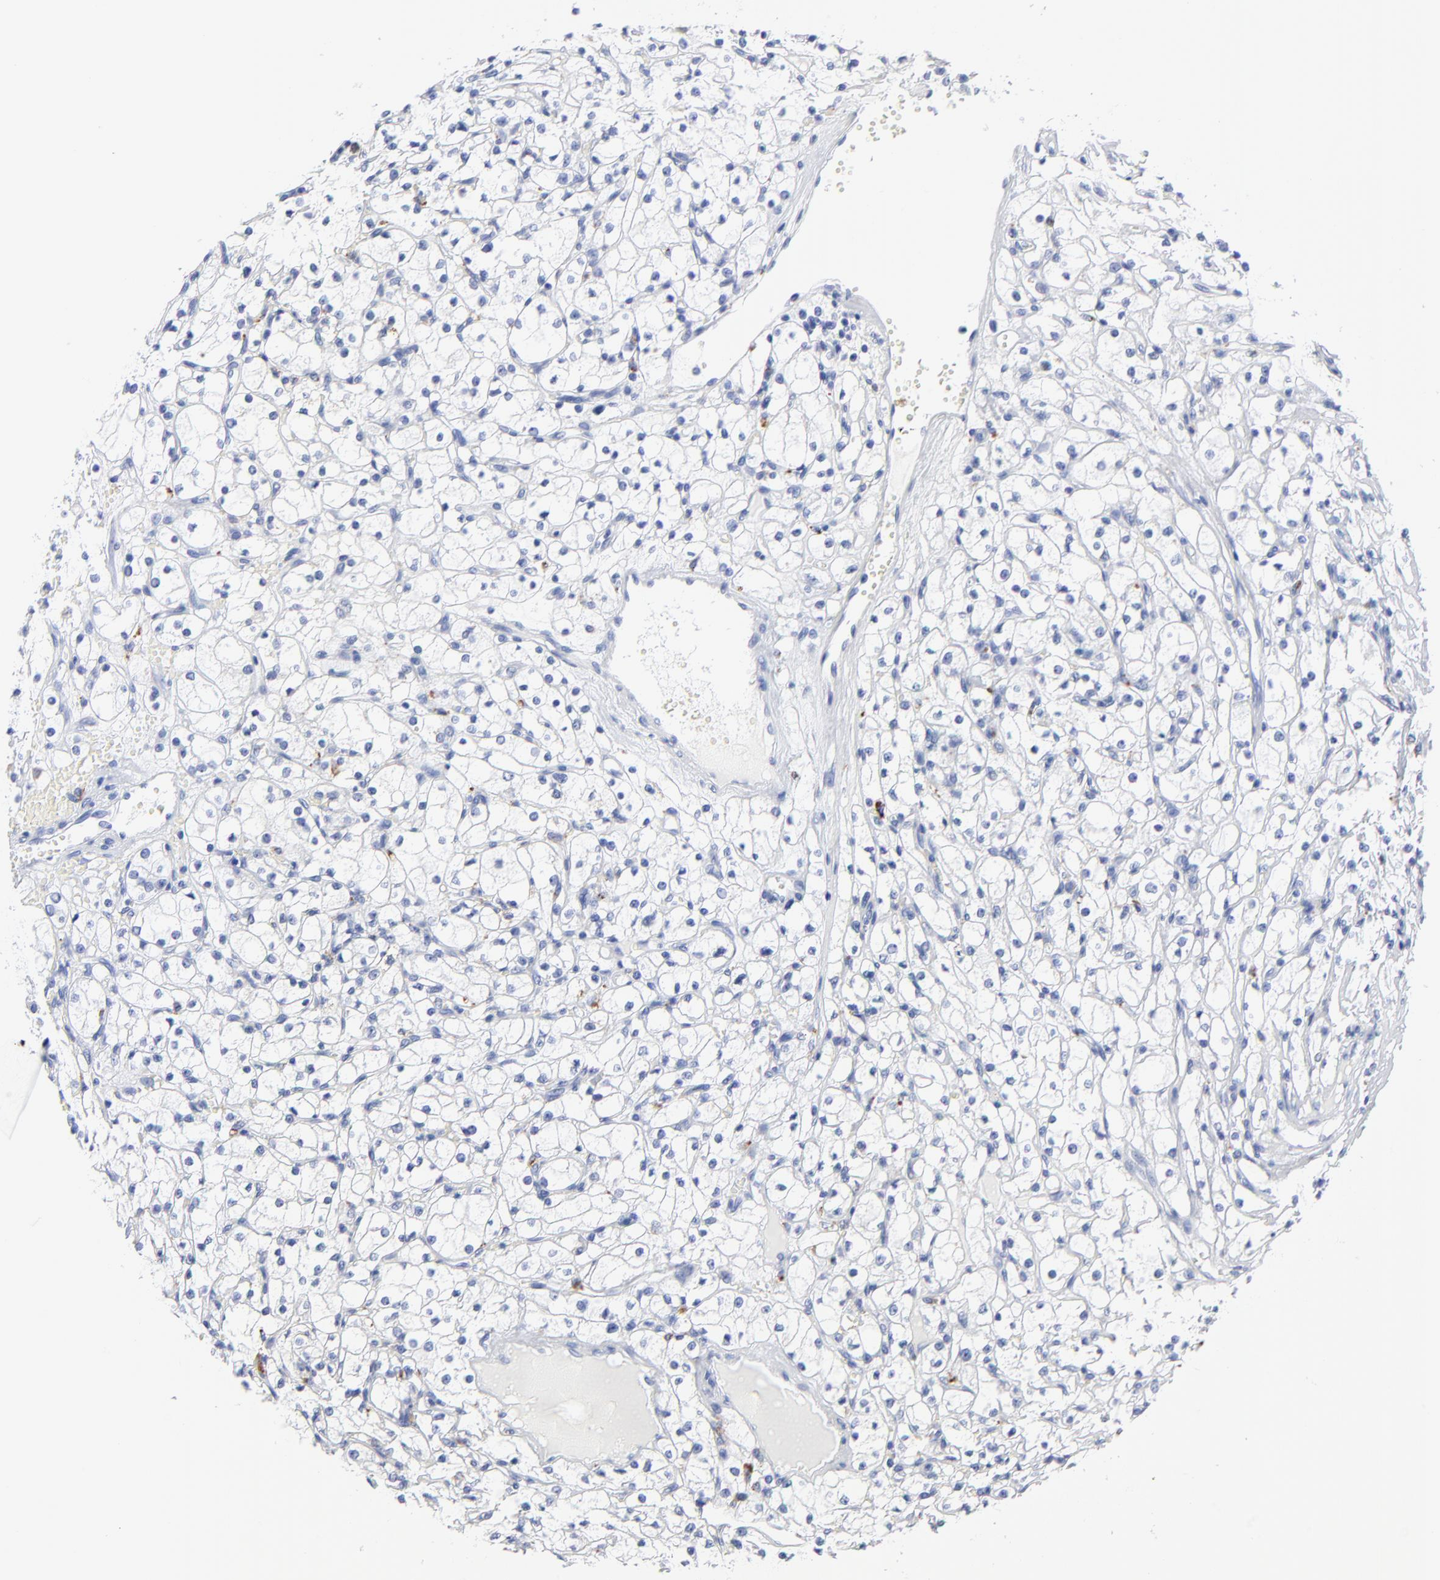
{"staining": {"intensity": "negative", "quantity": "none", "location": "none"}, "tissue": "renal cancer", "cell_type": "Tumor cells", "image_type": "cancer", "snomed": [{"axis": "morphology", "description": "Adenocarcinoma, NOS"}, {"axis": "topography", "description": "Kidney"}], "caption": "There is no significant staining in tumor cells of renal adenocarcinoma.", "gene": "CPVL", "patient": {"sex": "male", "age": 61}}